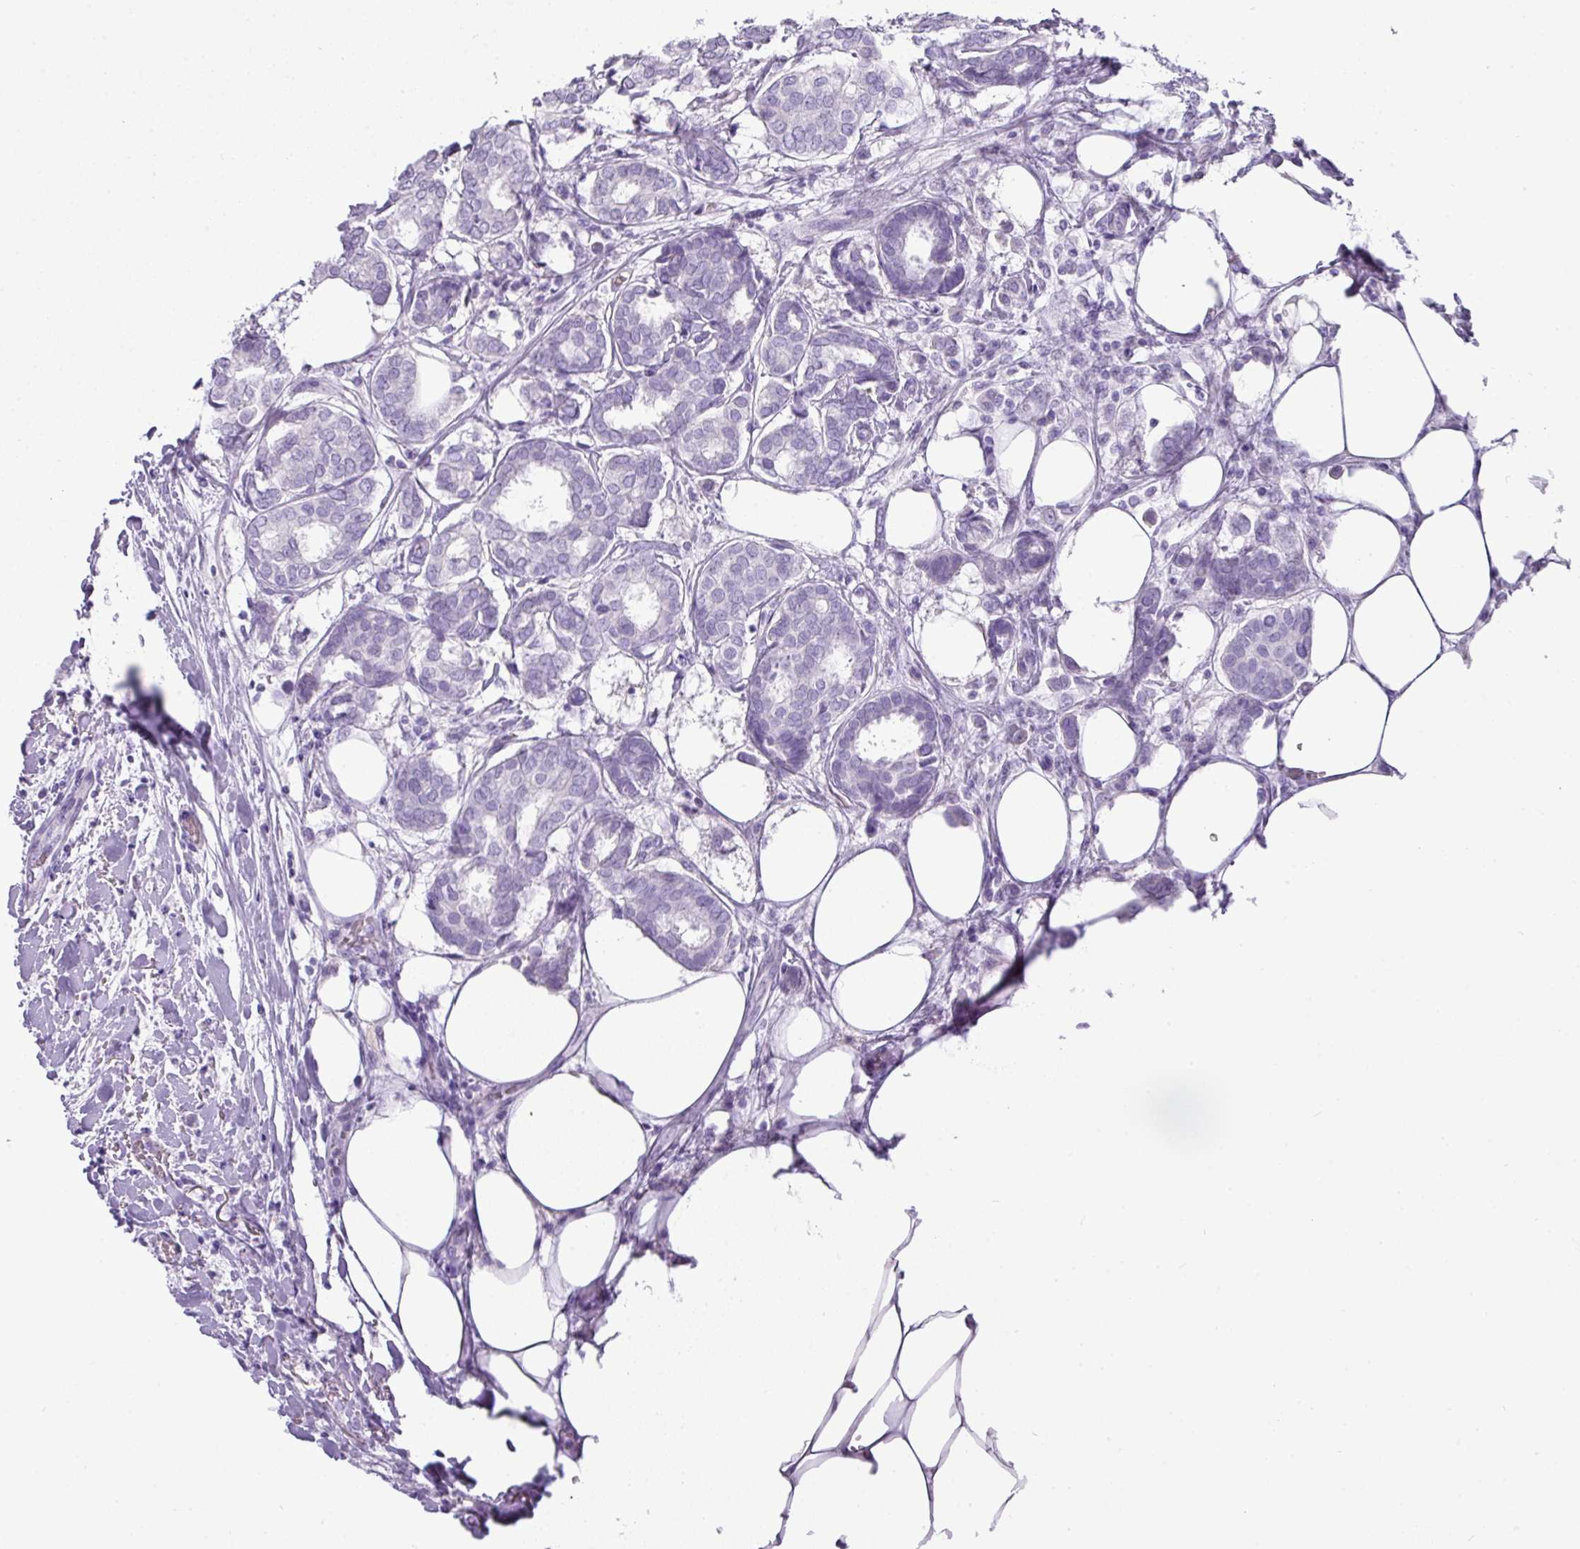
{"staining": {"intensity": "negative", "quantity": "none", "location": "none"}, "tissue": "breast cancer", "cell_type": "Tumor cells", "image_type": "cancer", "snomed": [{"axis": "morphology", "description": "Duct carcinoma"}, {"axis": "topography", "description": "Breast"}], "caption": "IHC histopathology image of breast cancer stained for a protein (brown), which demonstrates no staining in tumor cells.", "gene": "GSTA3", "patient": {"sex": "female", "age": 73}}